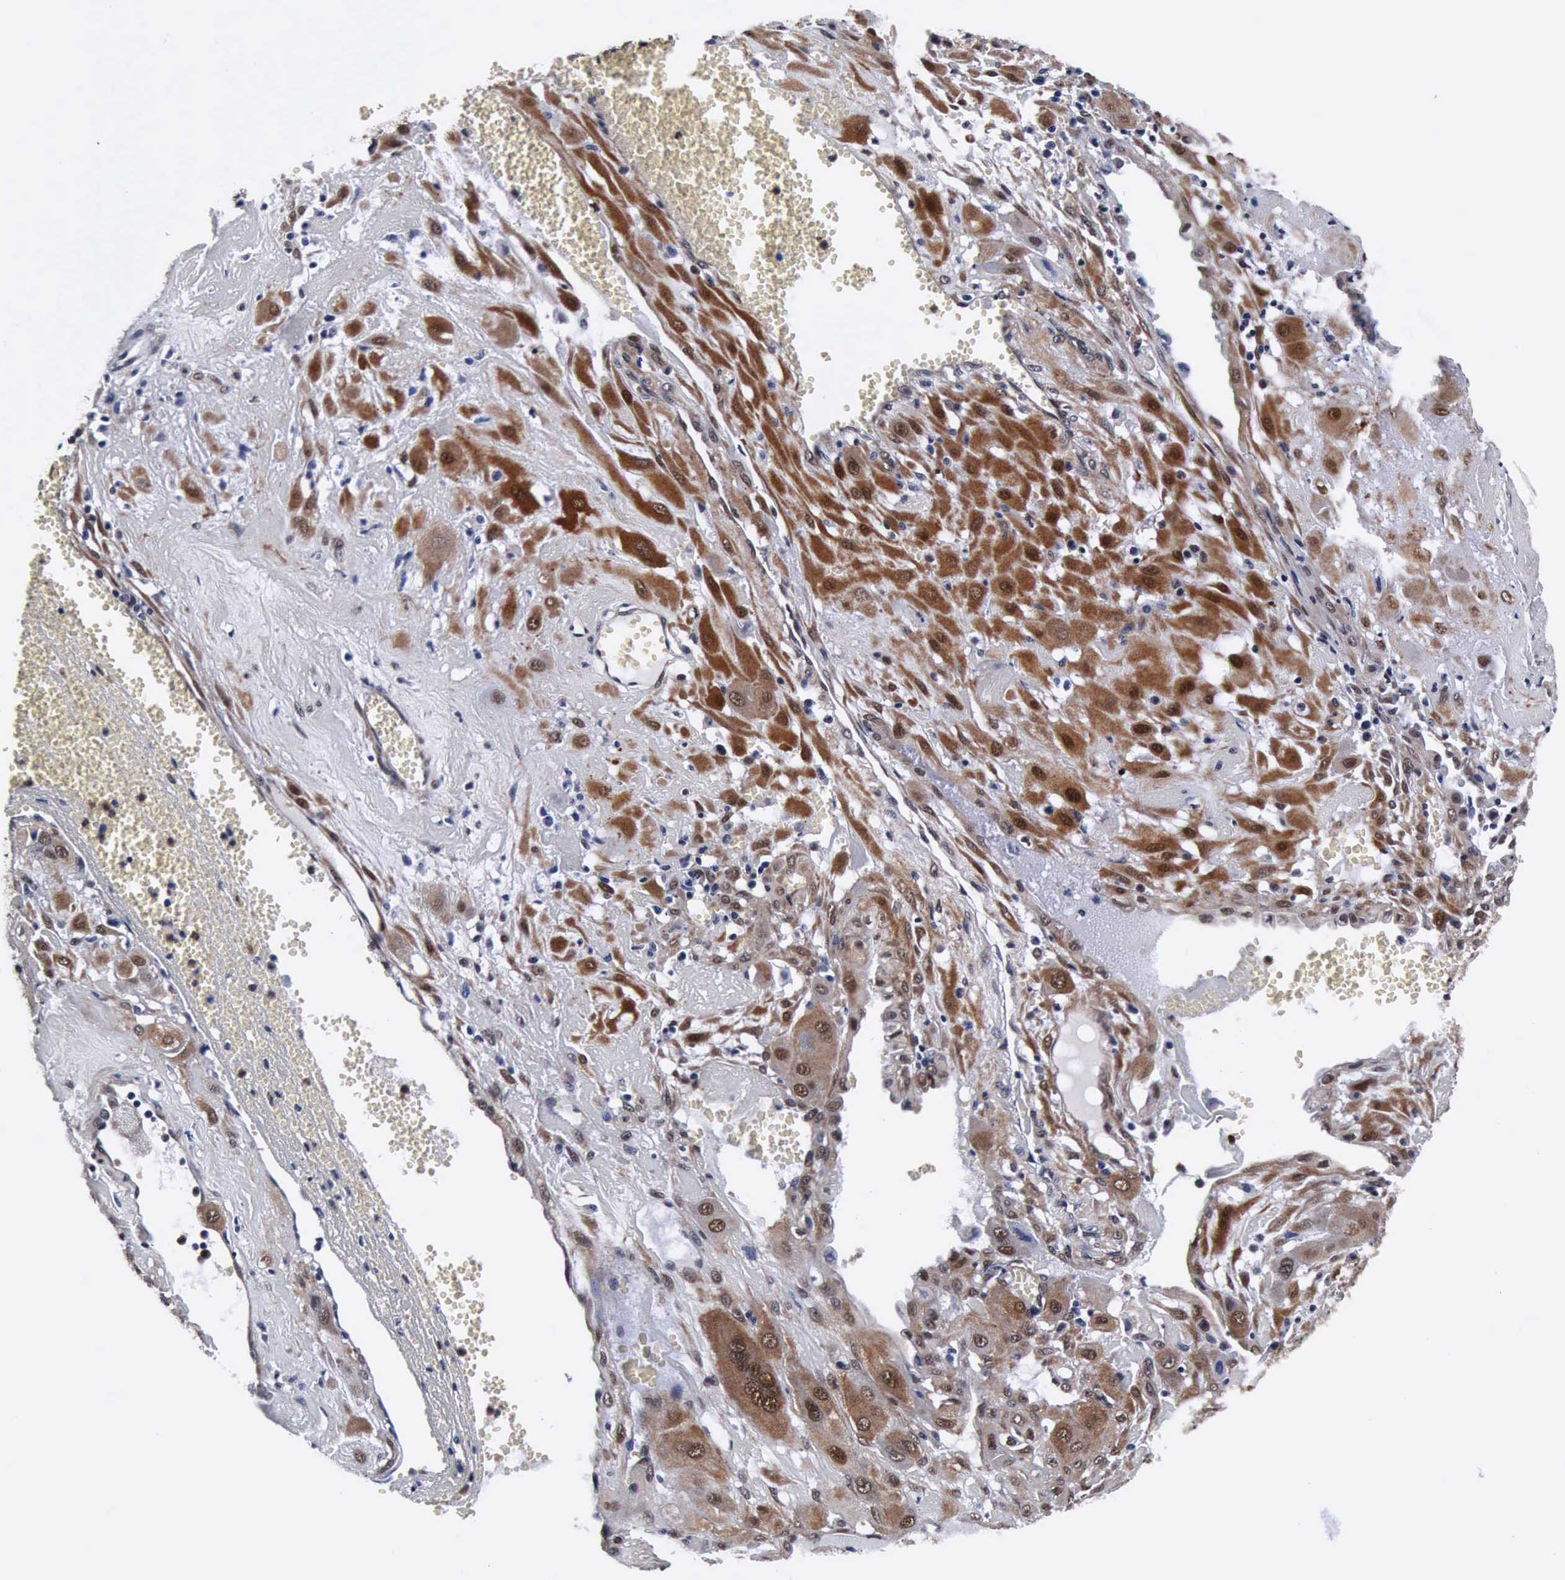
{"staining": {"intensity": "moderate", "quantity": "25%-75%", "location": "cytoplasmic/membranous,nuclear"}, "tissue": "cervical cancer", "cell_type": "Tumor cells", "image_type": "cancer", "snomed": [{"axis": "morphology", "description": "Squamous cell carcinoma, NOS"}, {"axis": "topography", "description": "Cervix"}], "caption": "A brown stain labels moderate cytoplasmic/membranous and nuclear staining of a protein in human cervical squamous cell carcinoma tumor cells.", "gene": "UBC", "patient": {"sex": "female", "age": 34}}